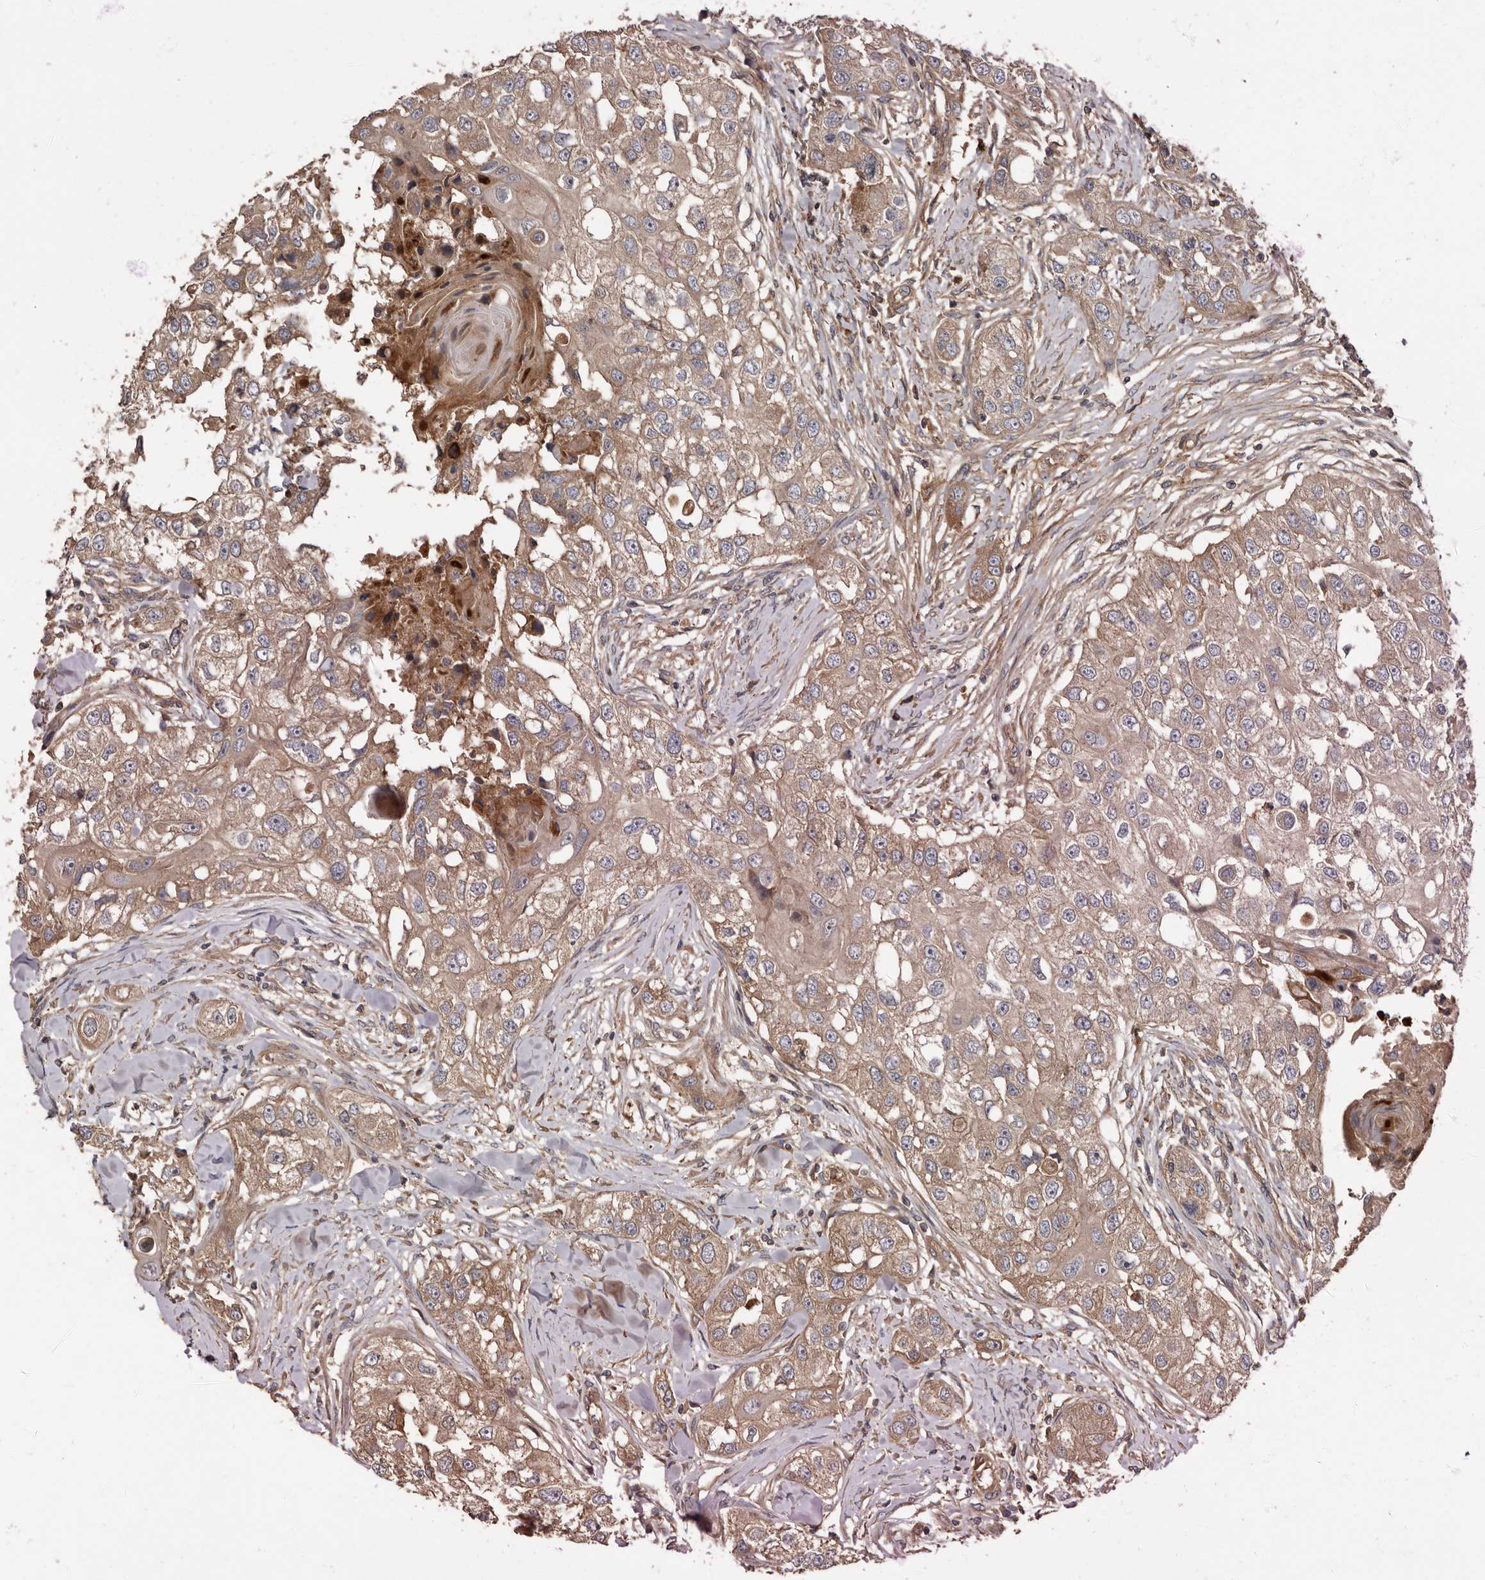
{"staining": {"intensity": "weak", "quantity": ">75%", "location": "cytoplasmic/membranous"}, "tissue": "head and neck cancer", "cell_type": "Tumor cells", "image_type": "cancer", "snomed": [{"axis": "morphology", "description": "Normal tissue, NOS"}, {"axis": "morphology", "description": "Squamous cell carcinoma, NOS"}, {"axis": "topography", "description": "Skeletal muscle"}, {"axis": "topography", "description": "Head-Neck"}], "caption": "Protein positivity by immunohistochemistry (IHC) displays weak cytoplasmic/membranous staining in approximately >75% of tumor cells in squamous cell carcinoma (head and neck). (IHC, brightfield microscopy, high magnification).", "gene": "ARHGEF5", "patient": {"sex": "male", "age": 51}}